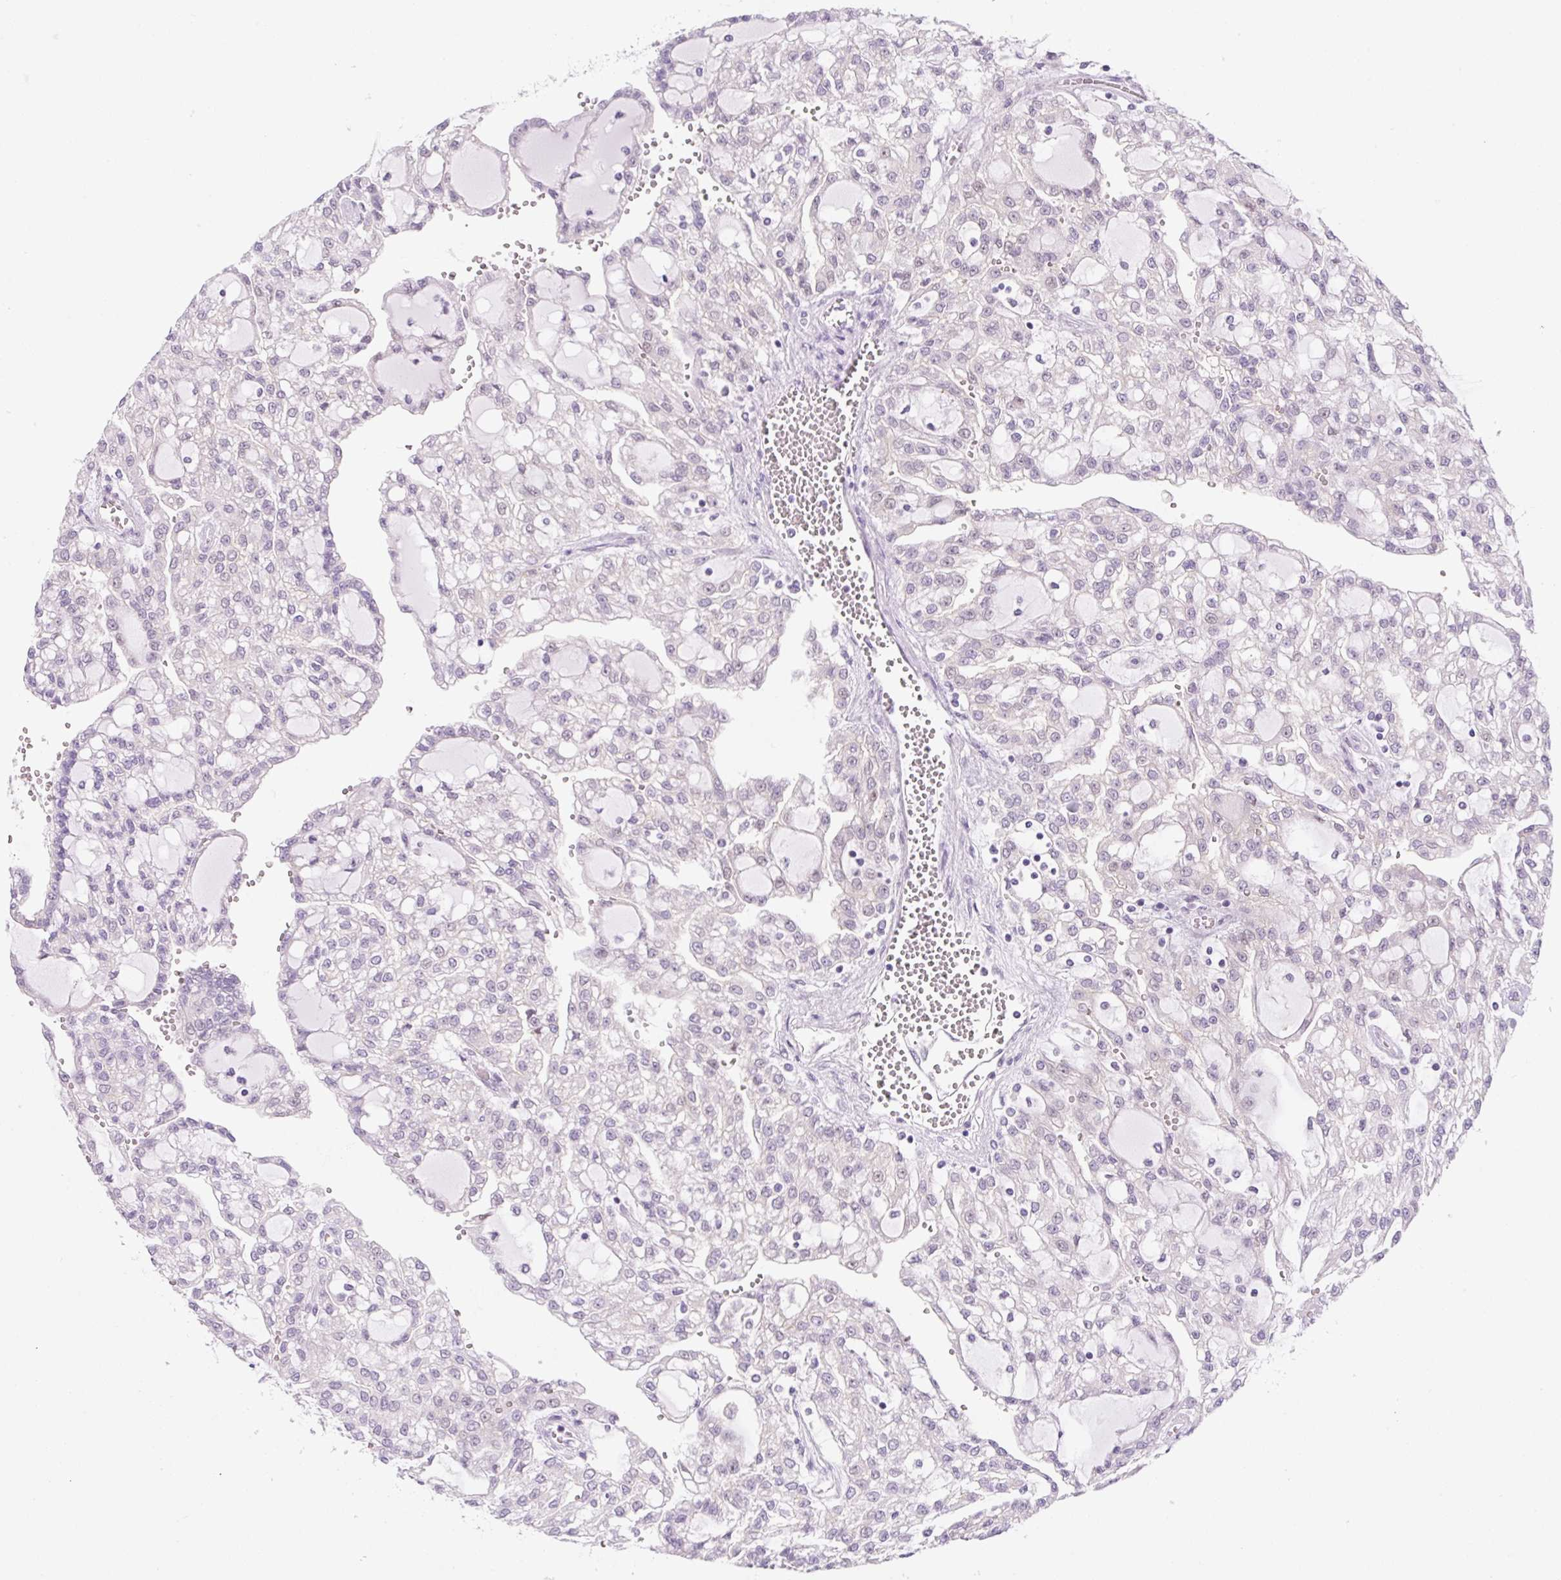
{"staining": {"intensity": "negative", "quantity": "none", "location": "none"}, "tissue": "renal cancer", "cell_type": "Tumor cells", "image_type": "cancer", "snomed": [{"axis": "morphology", "description": "Adenocarcinoma, NOS"}, {"axis": "topography", "description": "Kidney"}], "caption": "Tumor cells show no significant protein positivity in adenocarcinoma (renal).", "gene": "SYNE3", "patient": {"sex": "male", "age": 63}}